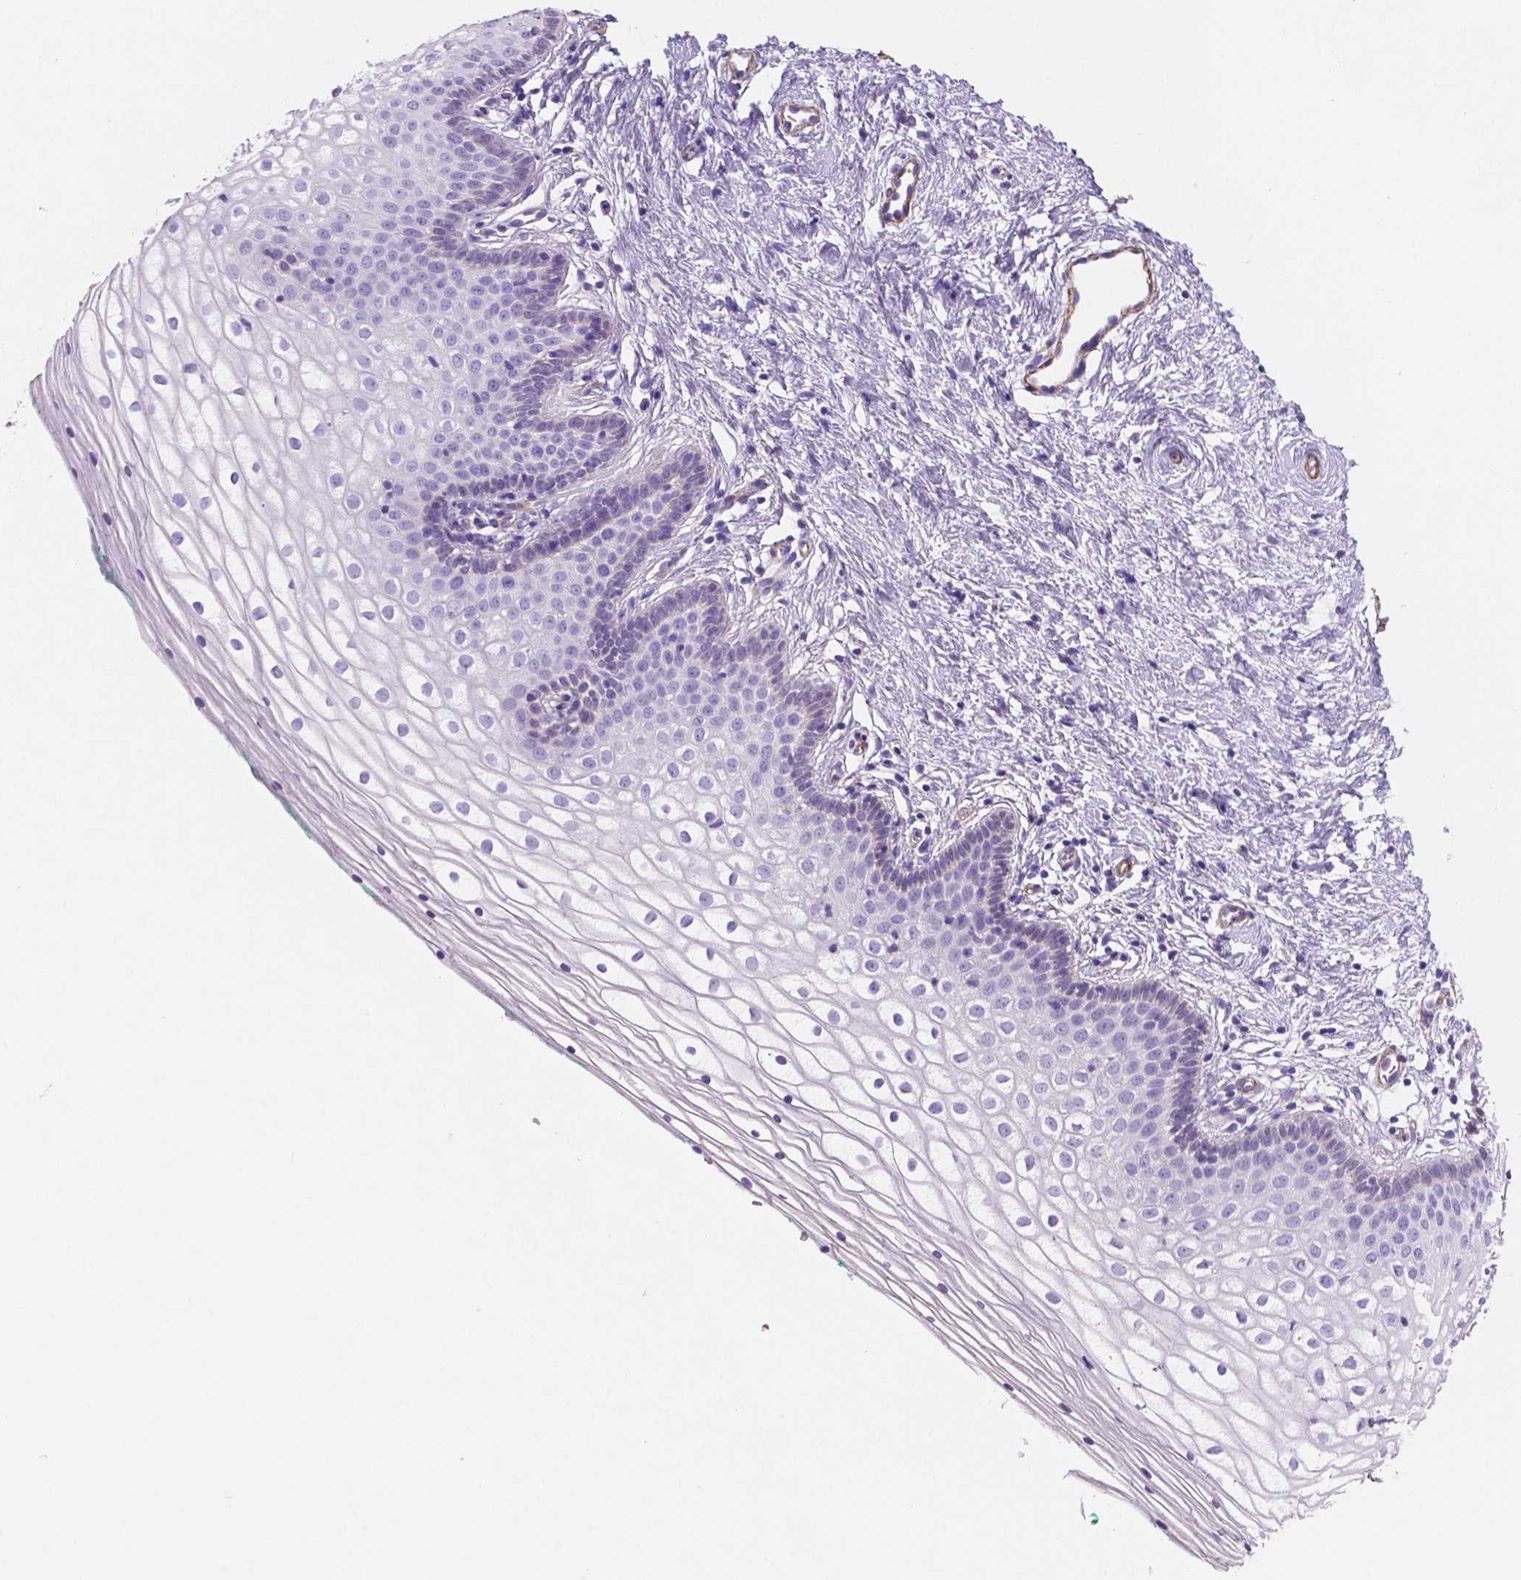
{"staining": {"intensity": "negative", "quantity": "none", "location": "none"}, "tissue": "vagina", "cell_type": "Squamous epithelial cells", "image_type": "normal", "snomed": [{"axis": "morphology", "description": "Normal tissue, NOS"}, {"axis": "topography", "description": "Vagina"}], "caption": "IHC photomicrograph of normal vagina: vagina stained with DAB demonstrates no significant protein staining in squamous epithelial cells.", "gene": "TOR2A", "patient": {"sex": "female", "age": 36}}